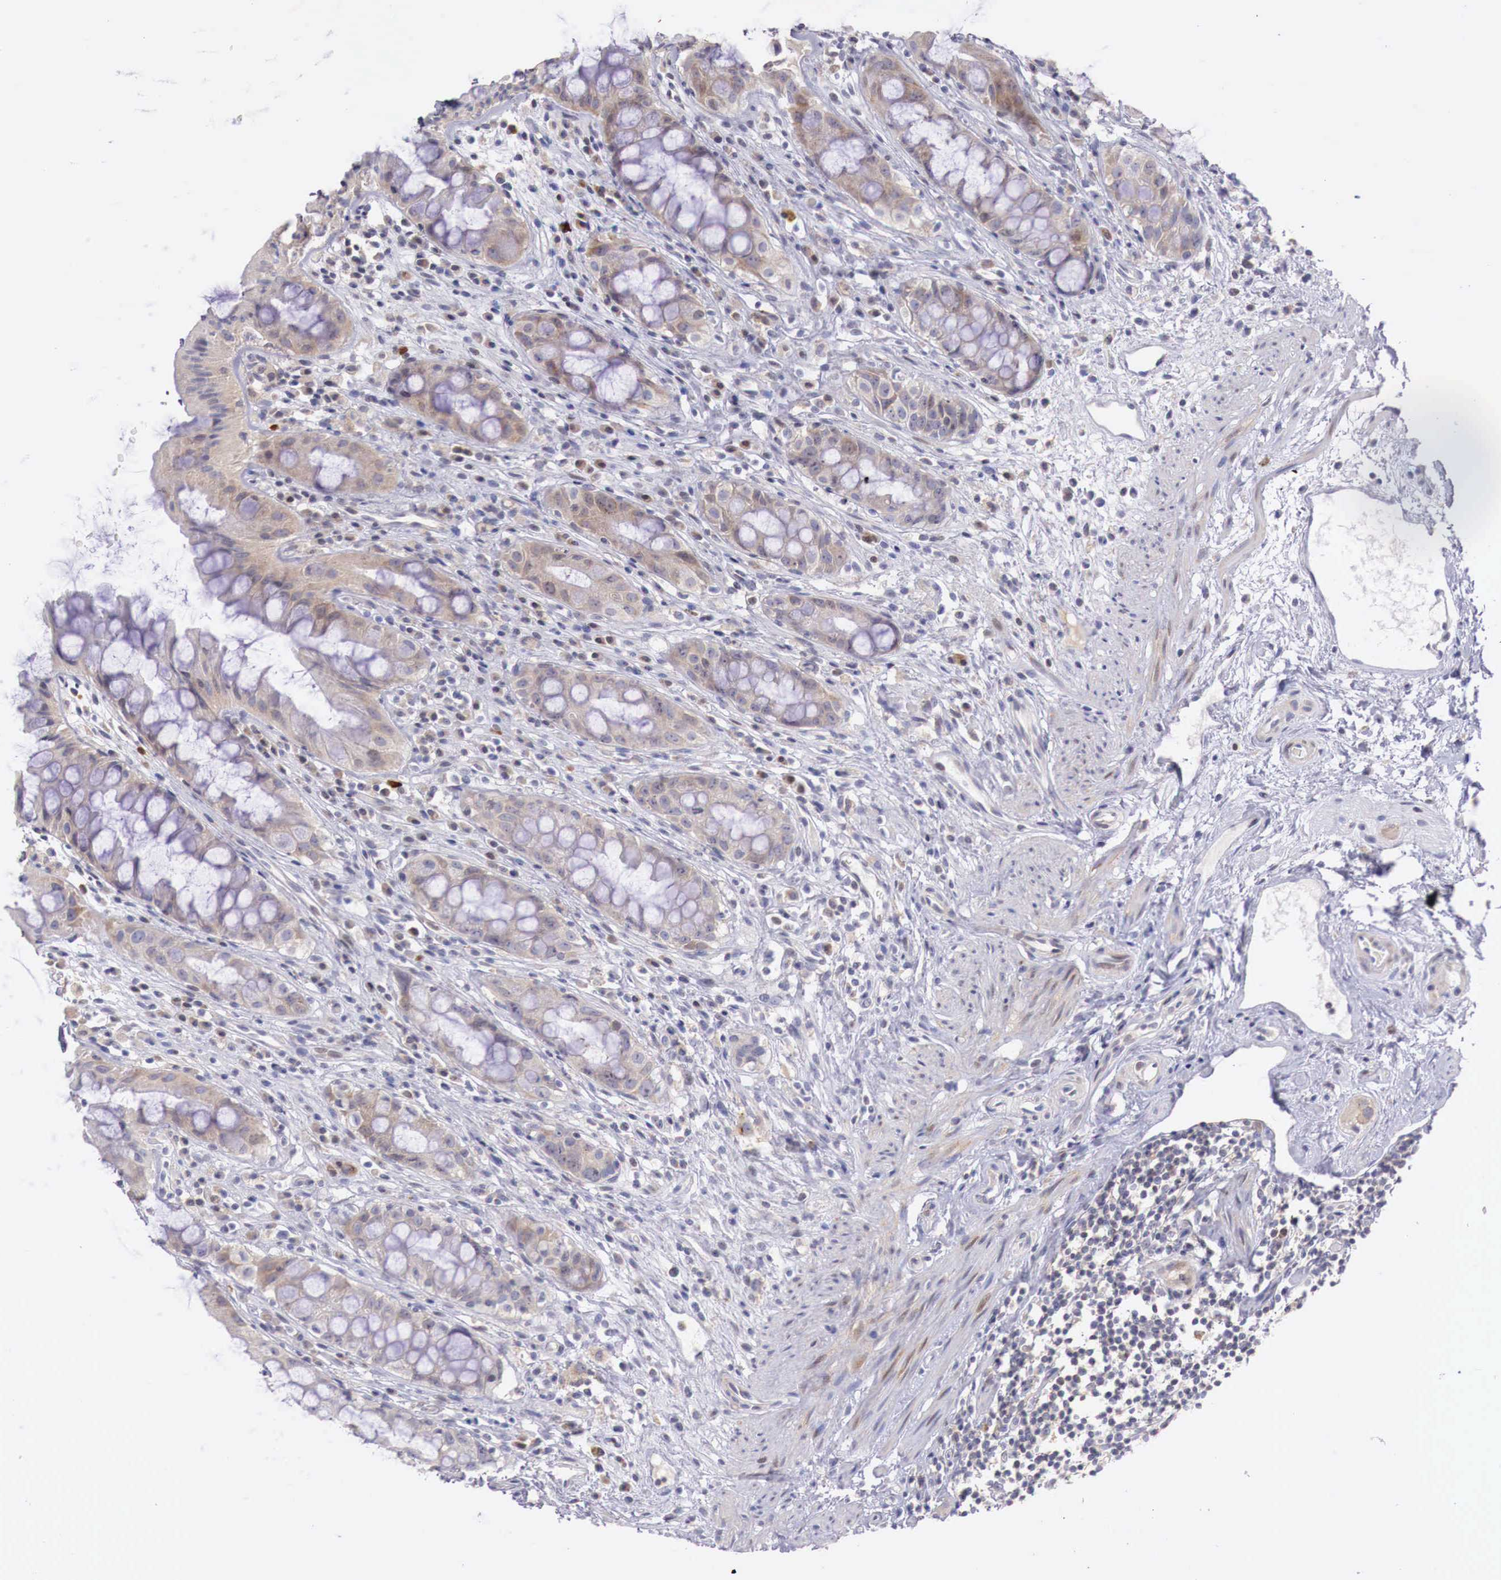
{"staining": {"intensity": "weak", "quantity": "25%-75%", "location": "cytoplasmic/membranous"}, "tissue": "rectum", "cell_type": "Glandular cells", "image_type": "normal", "snomed": [{"axis": "morphology", "description": "Normal tissue, NOS"}, {"axis": "topography", "description": "Rectum"}], "caption": "High-power microscopy captured an IHC image of normal rectum, revealing weak cytoplasmic/membranous positivity in about 25%-75% of glandular cells.", "gene": "CLCN5", "patient": {"sex": "male", "age": 65}}